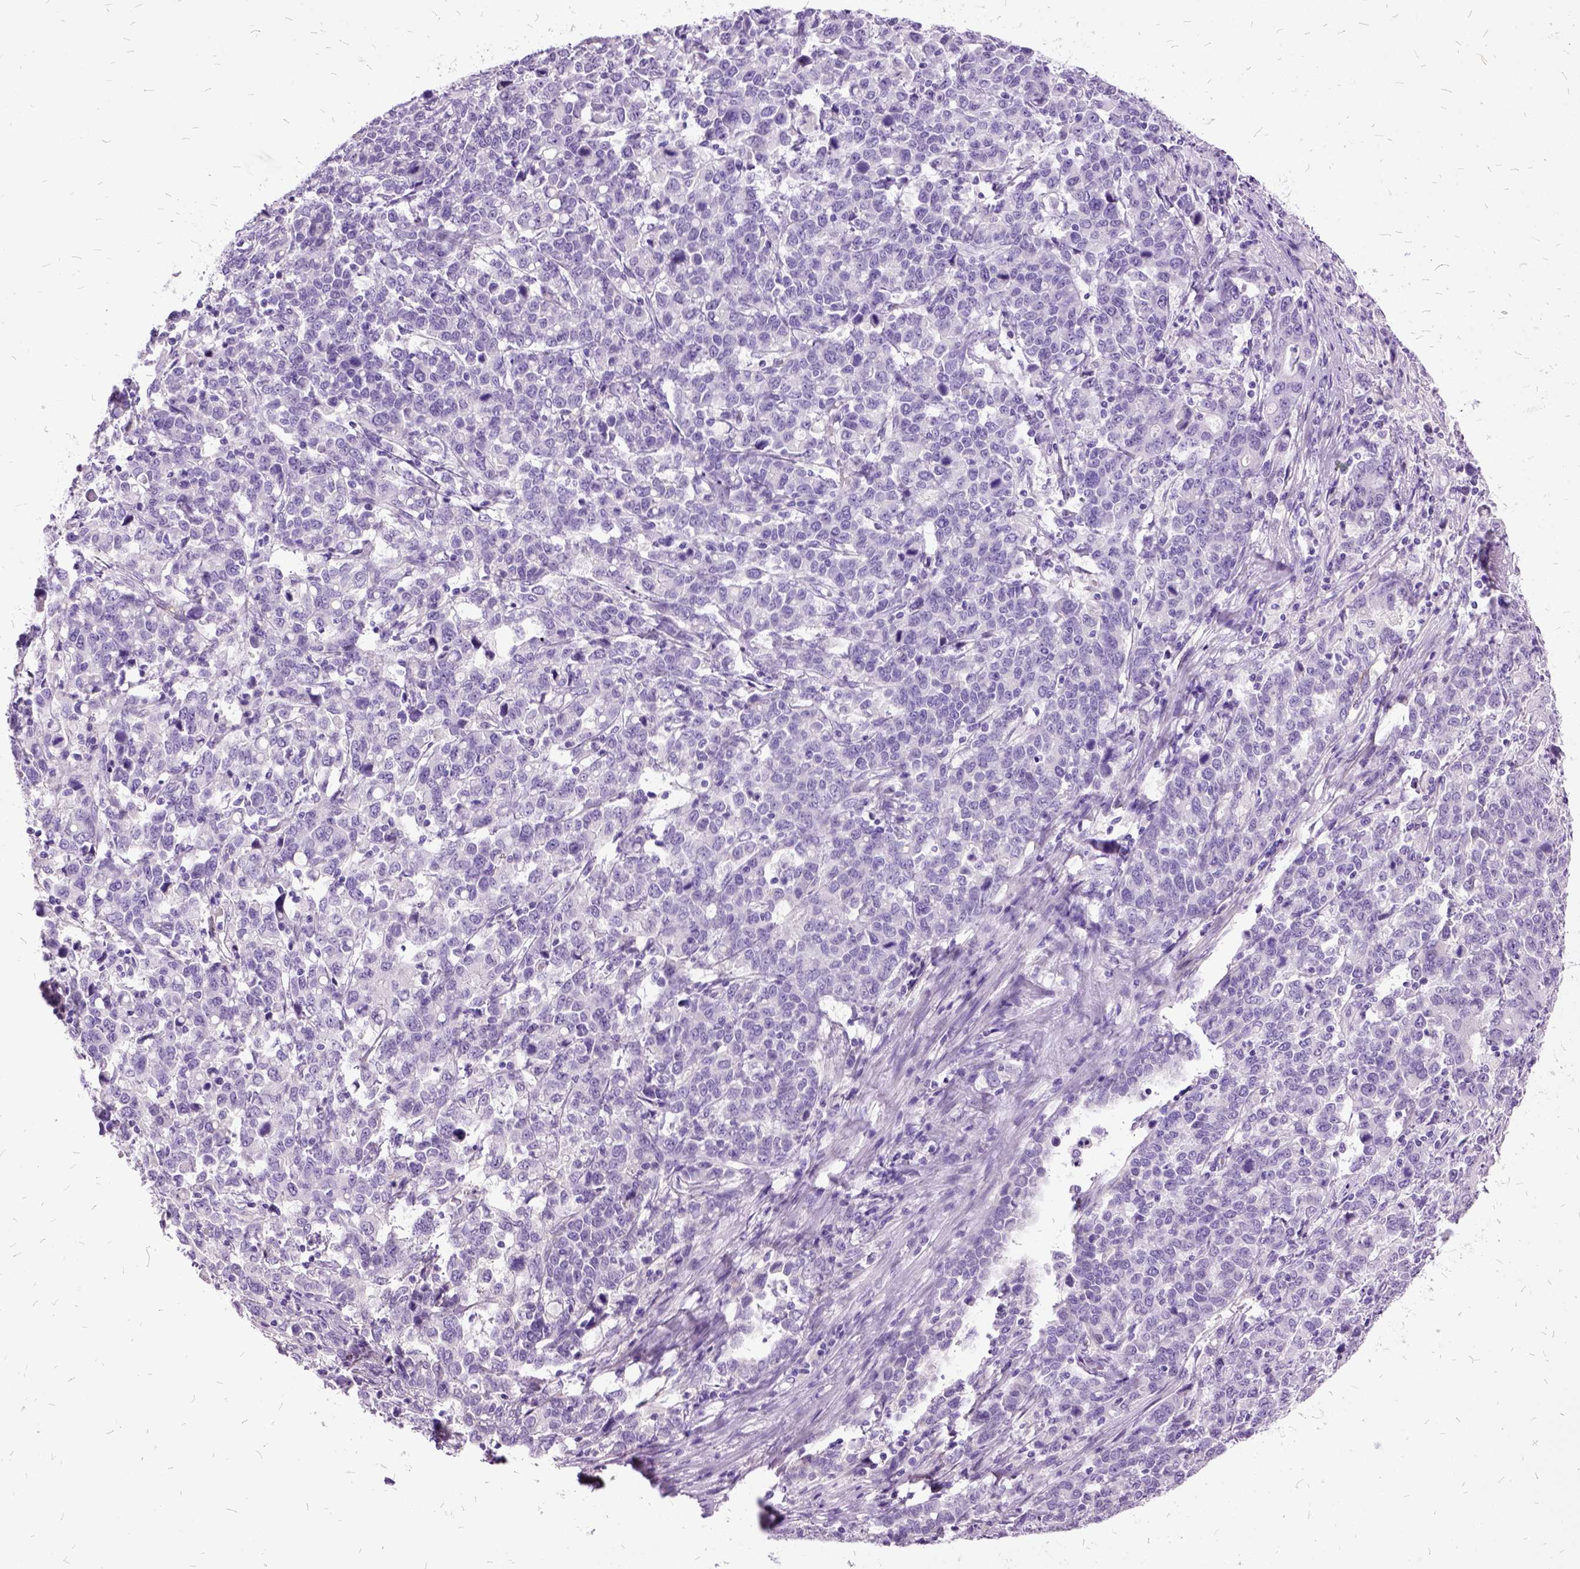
{"staining": {"intensity": "negative", "quantity": "none", "location": "none"}, "tissue": "stomach cancer", "cell_type": "Tumor cells", "image_type": "cancer", "snomed": [{"axis": "morphology", "description": "Adenocarcinoma, NOS"}, {"axis": "topography", "description": "Stomach, upper"}], "caption": "Micrograph shows no protein positivity in tumor cells of adenocarcinoma (stomach) tissue.", "gene": "MME", "patient": {"sex": "male", "age": 69}}